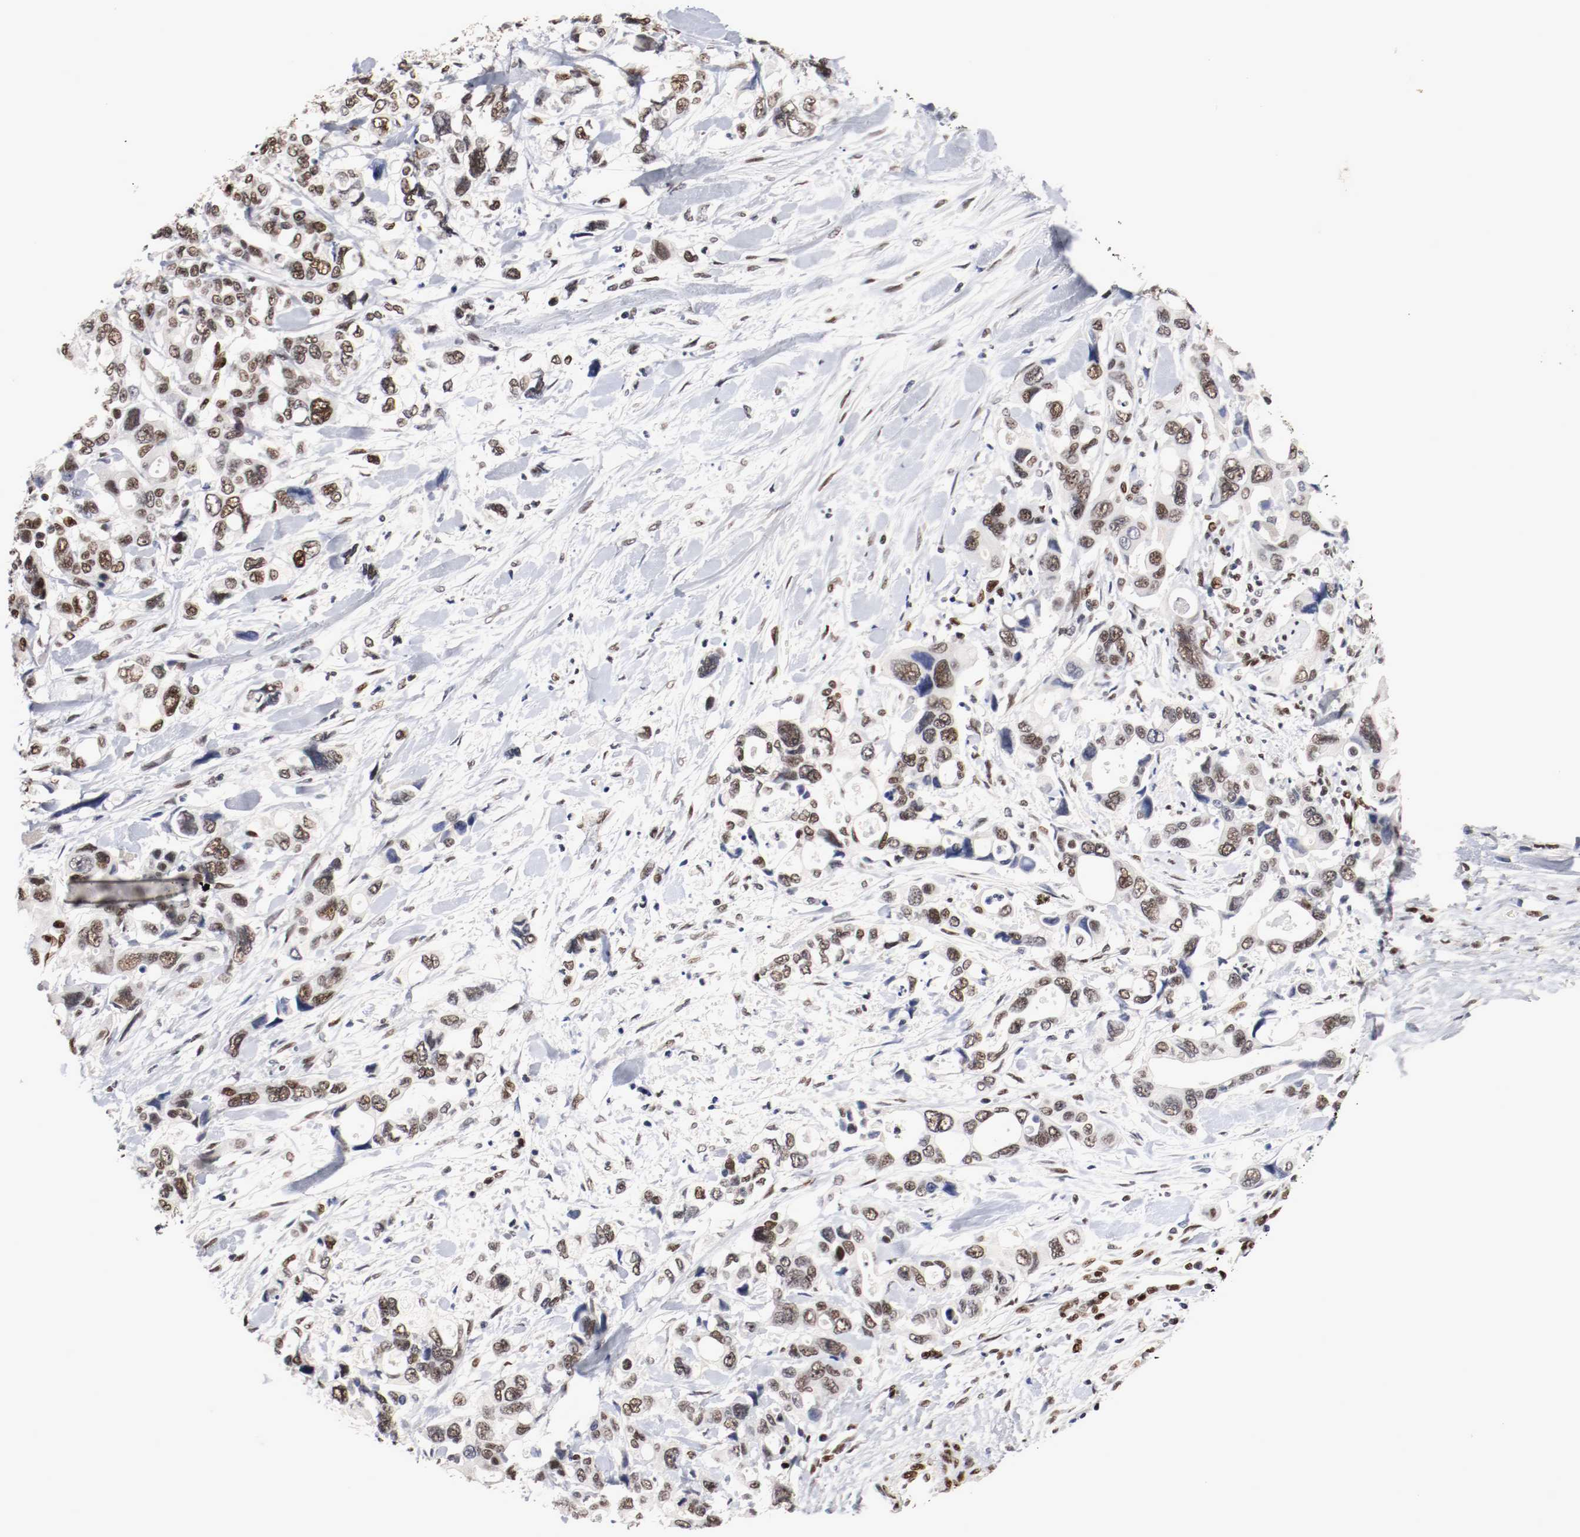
{"staining": {"intensity": "moderate", "quantity": ">75%", "location": "nuclear"}, "tissue": "pancreatic cancer", "cell_type": "Tumor cells", "image_type": "cancer", "snomed": [{"axis": "morphology", "description": "Adenocarcinoma, NOS"}, {"axis": "topography", "description": "Pancreas"}], "caption": "Moderate nuclear staining is present in approximately >75% of tumor cells in pancreatic adenocarcinoma. (DAB (3,3'-diaminobenzidine) IHC, brown staining for protein, blue staining for nuclei).", "gene": "MEF2D", "patient": {"sex": "male", "age": 46}}